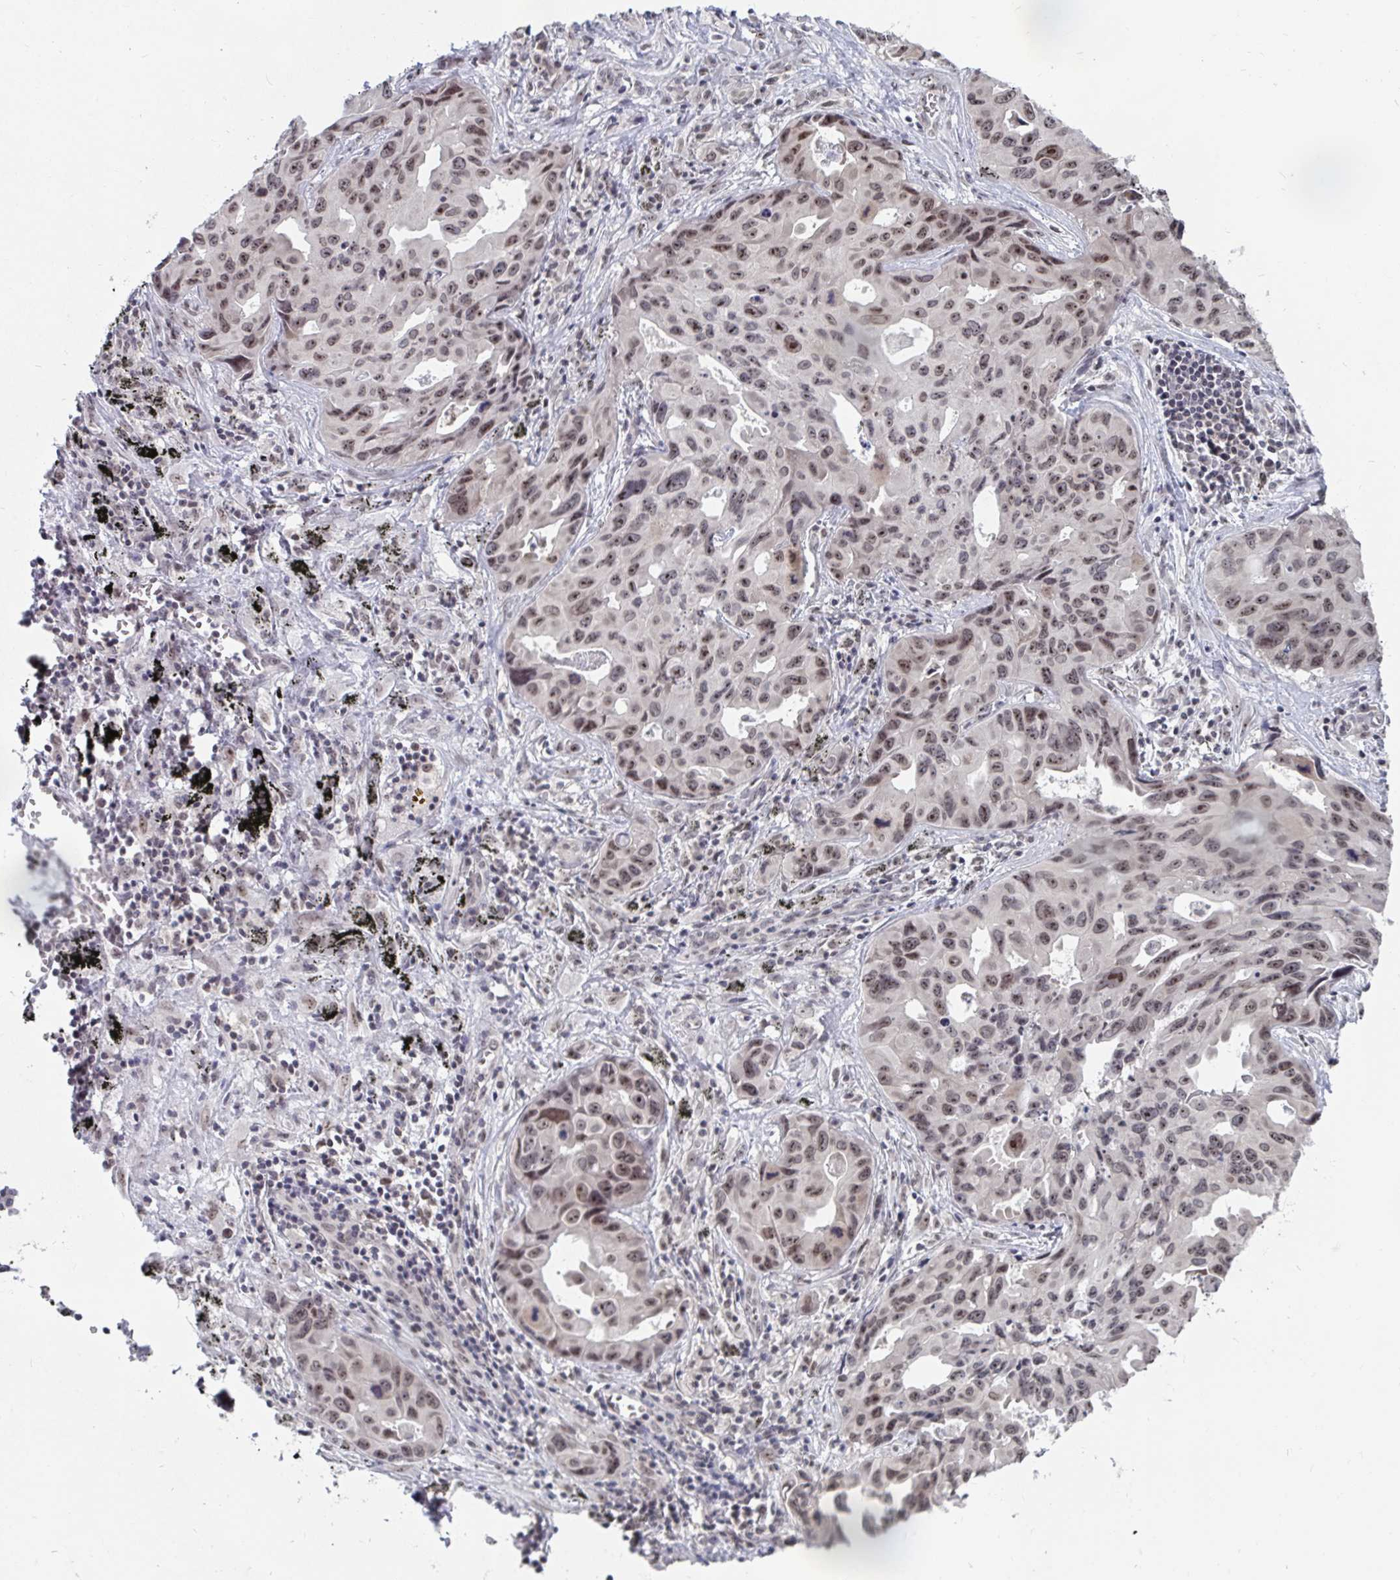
{"staining": {"intensity": "moderate", "quantity": "25%-75%", "location": "nuclear"}, "tissue": "lung cancer", "cell_type": "Tumor cells", "image_type": "cancer", "snomed": [{"axis": "morphology", "description": "Adenocarcinoma, NOS"}, {"axis": "topography", "description": "Lymph node"}, {"axis": "topography", "description": "Lung"}], "caption": "A photomicrograph of human adenocarcinoma (lung) stained for a protein shows moderate nuclear brown staining in tumor cells. Using DAB (3,3'-diaminobenzidine) (brown) and hematoxylin (blue) stains, captured at high magnification using brightfield microscopy.", "gene": "TRIP12", "patient": {"sex": "male", "age": 64}}